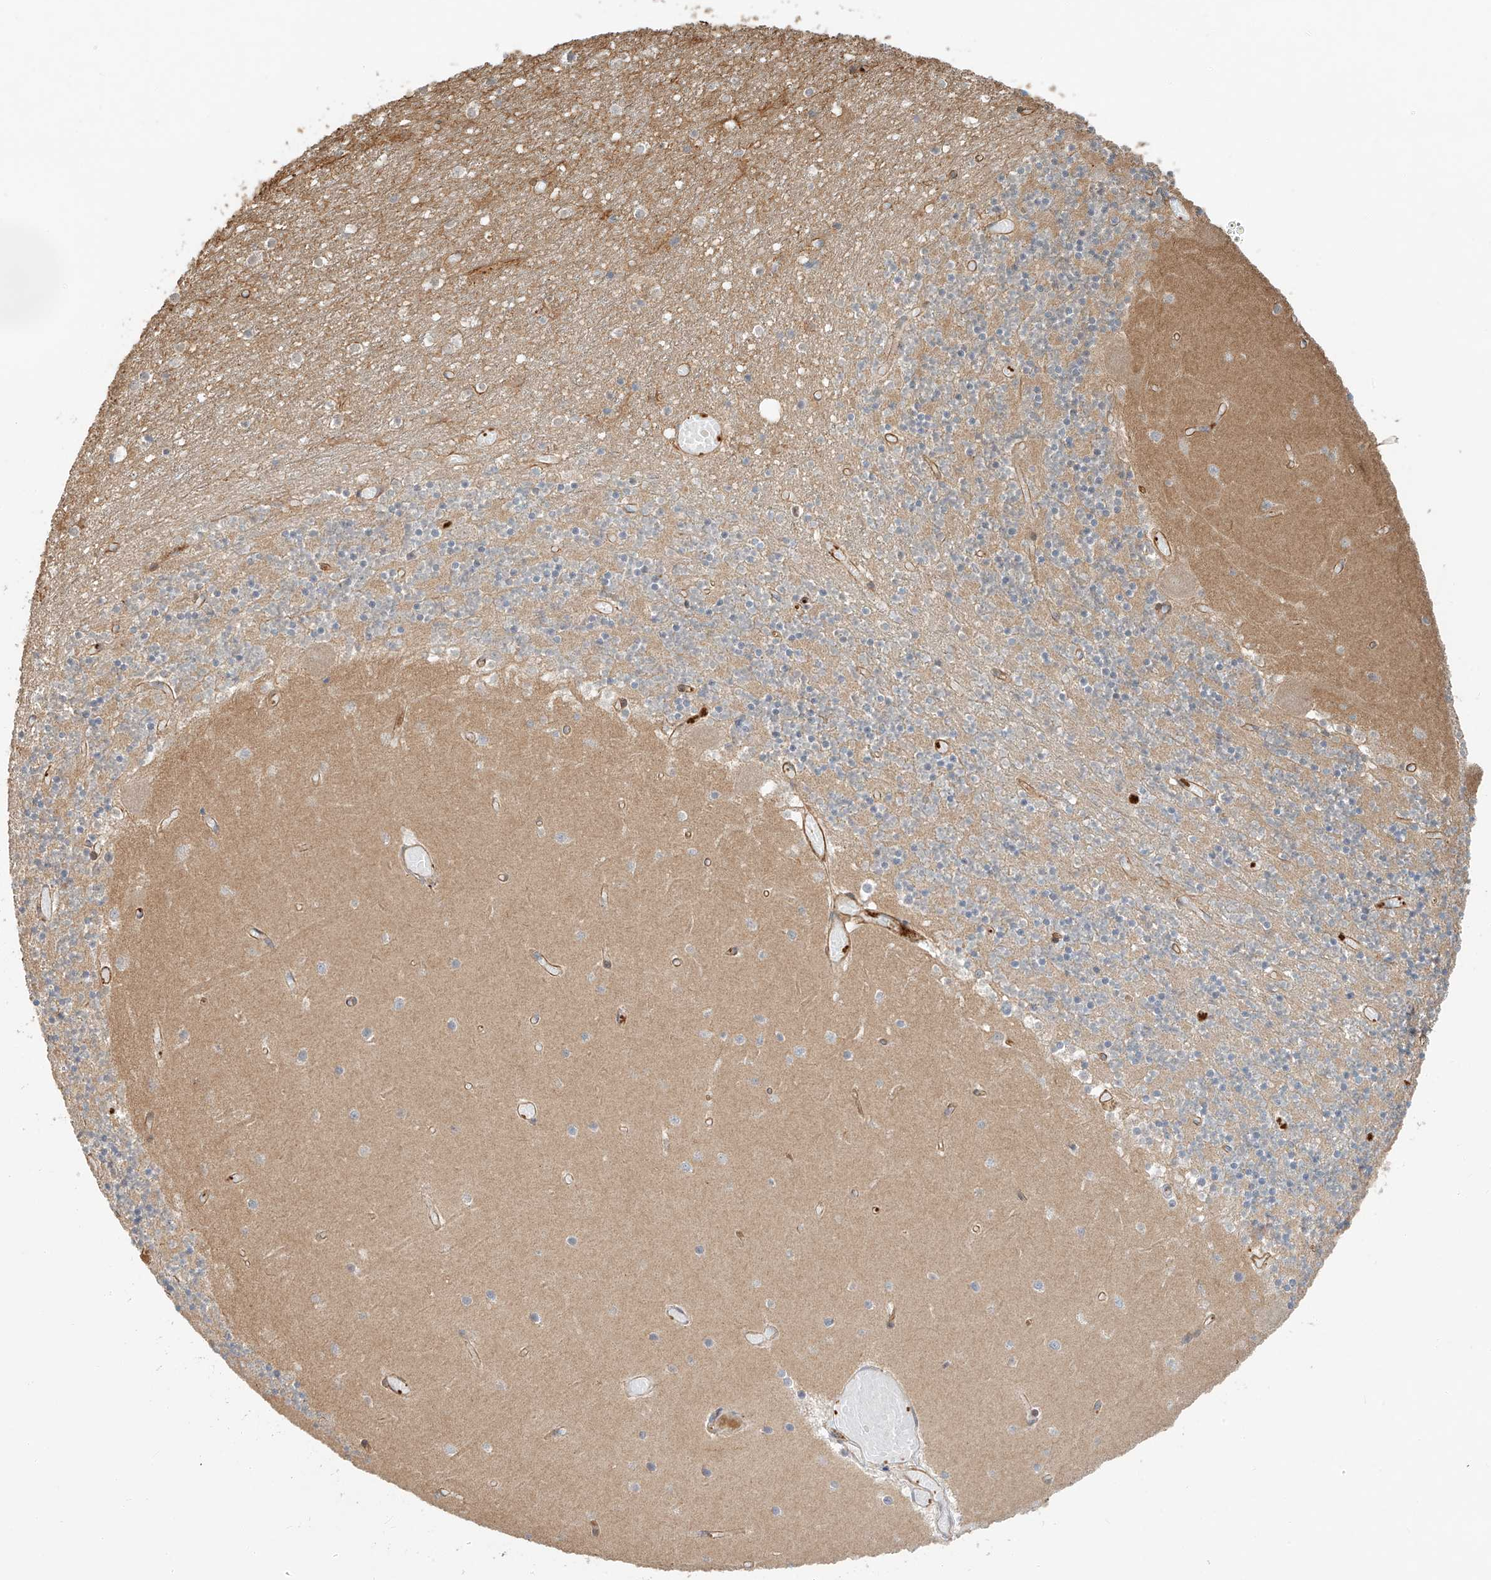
{"staining": {"intensity": "moderate", "quantity": "25%-75%", "location": "cytoplasmic/membranous"}, "tissue": "cerebellum", "cell_type": "Cells in granular layer", "image_type": "normal", "snomed": [{"axis": "morphology", "description": "Normal tissue, NOS"}, {"axis": "topography", "description": "Cerebellum"}], "caption": "Cerebellum stained with a brown dye displays moderate cytoplasmic/membranous positive expression in about 25%-75% of cells in granular layer.", "gene": "CSMD3", "patient": {"sex": "female", "age": 28}}